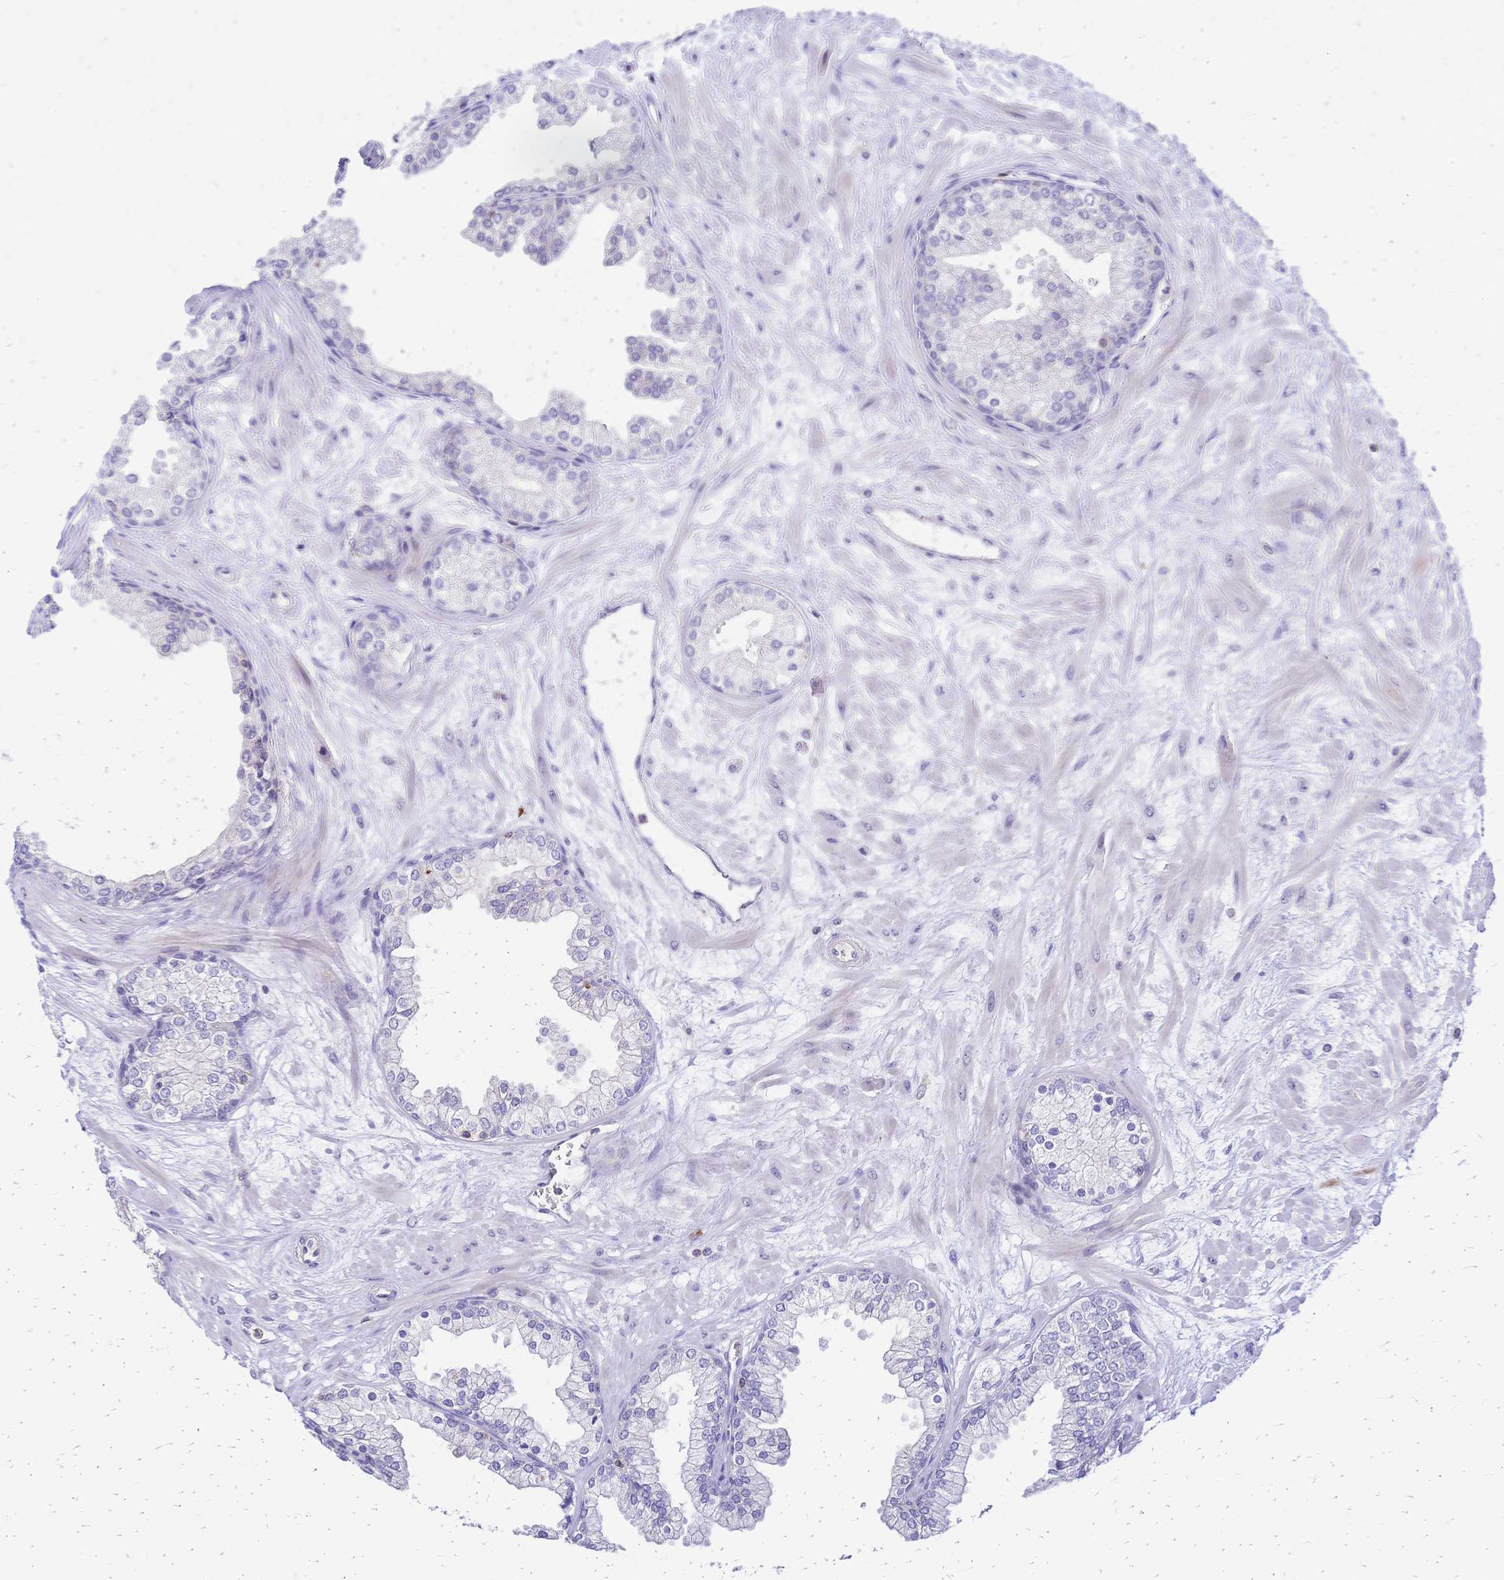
{"staining": {"intensity": "negative", "quantity": "none", "location": "none"}, "tissue": "prostate", "cell_type": "Glandular cells", "image_type": "normal", "snomed": [{"axis": "morphology", "description": "Normal tissue, NOS"}, {"axis": "topography", "description": "Prostate"}, {"axis": "topography", "description": "Peripheral nerve tissue"}], "caption": "This is an immunohistochemistry (IHC) image of unremarkable prostate. There is no staining in glandular cells.", "gene": "IL2RA", "patient": {"sex": "male", "age": 61}}